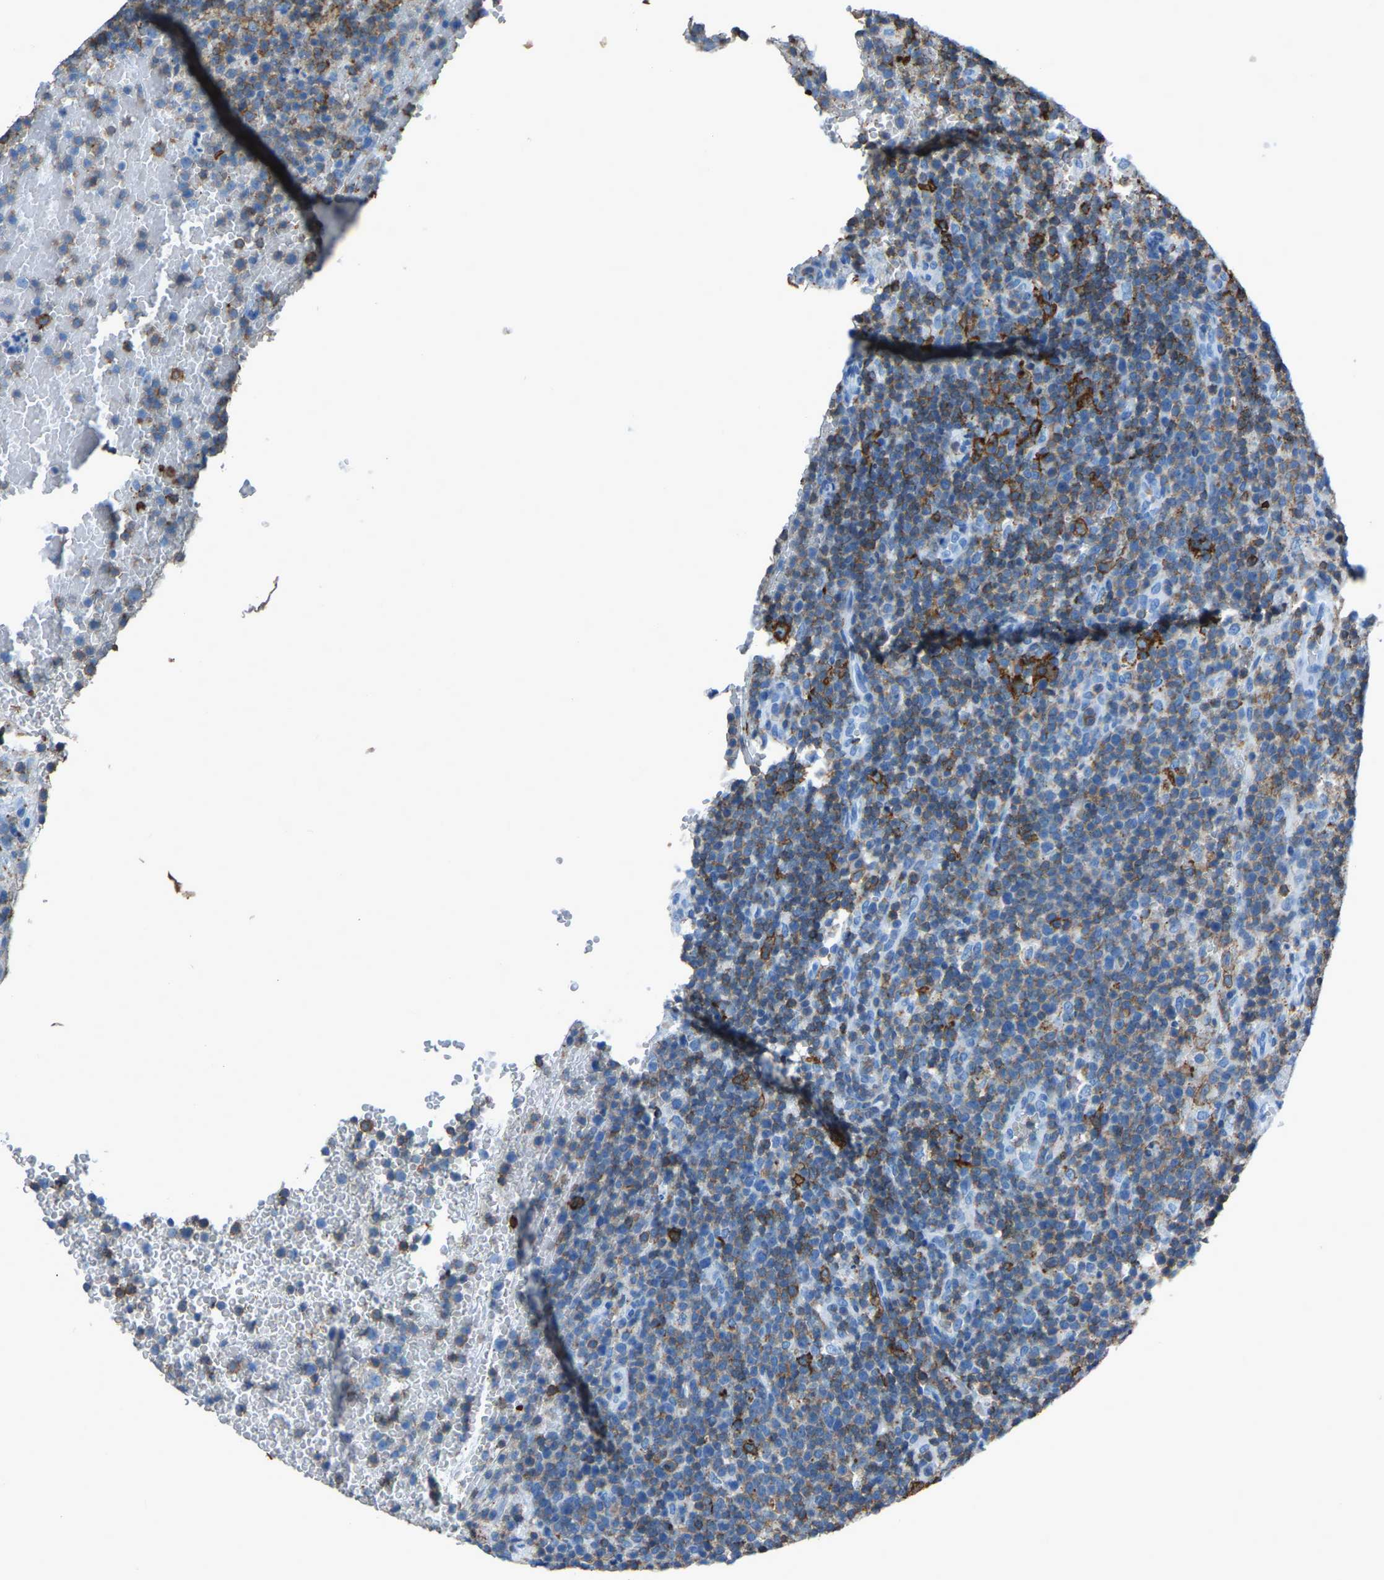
{"staining": {"intensity": "weak", "quantity": "25%-75%", "location": "cytoplasmic/membranous"}, "tissue": "lymphoma", "cell_type": "Tumor cells", "image_type": "cancer", "snomed": [{"axis": "morphology", "description": "Malignant lymphoma, non-Hodgkin's type, High grade"}, {"axis": "topography", "description": "Lymph node"}], "caption": "An image showing weak cytoplasmic/membranous expression in approximately 25%-75% of tumor cells in high-grade malignant lymphoma, non-Hodgkin's type, as visualized by brown immunohistochemical staining.", "gene": "LSP1", "patient": {"sex": "male", "age": 61}}